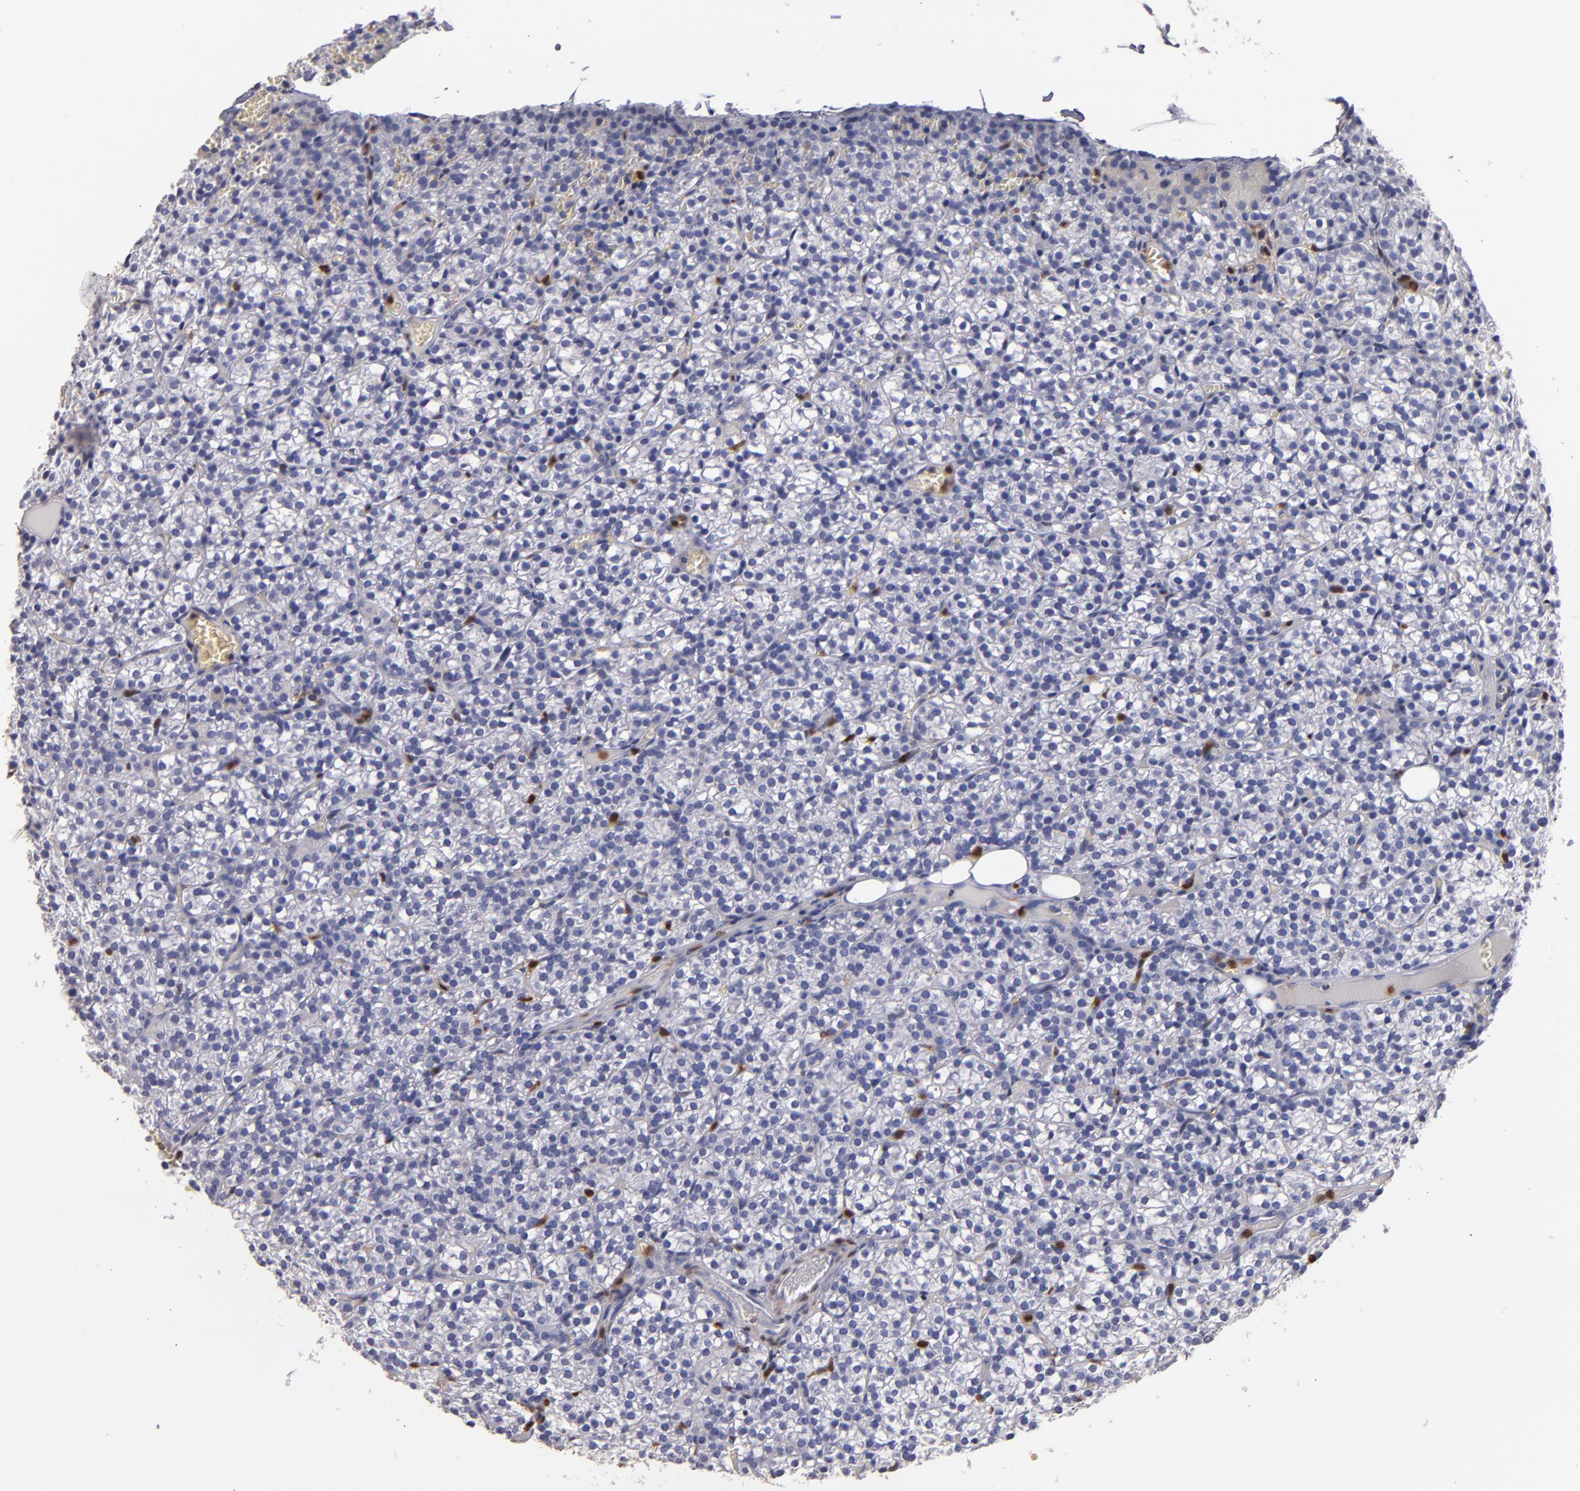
{"staining": {"intensity": "negative", "quantity": "none", "location": "none"}, "tissue": "parathyroid gland", "cell_type": "Glandular cells", "image_type": "normal", "snomed": [{"axis": "morphology", "description": "Normal tissue, NOS"}, {"axis": "topography", "description": "Parathyroid gland"}], "caption": "The histopathology image demonstrates no staining of glandular cells in benign parathyroid gland. (Brightfield microscopy of DAB immunohistochemistry (IHC) at high magnification).", "gene": "S100A4", "patient": {"sex": "female", "age": 17}}